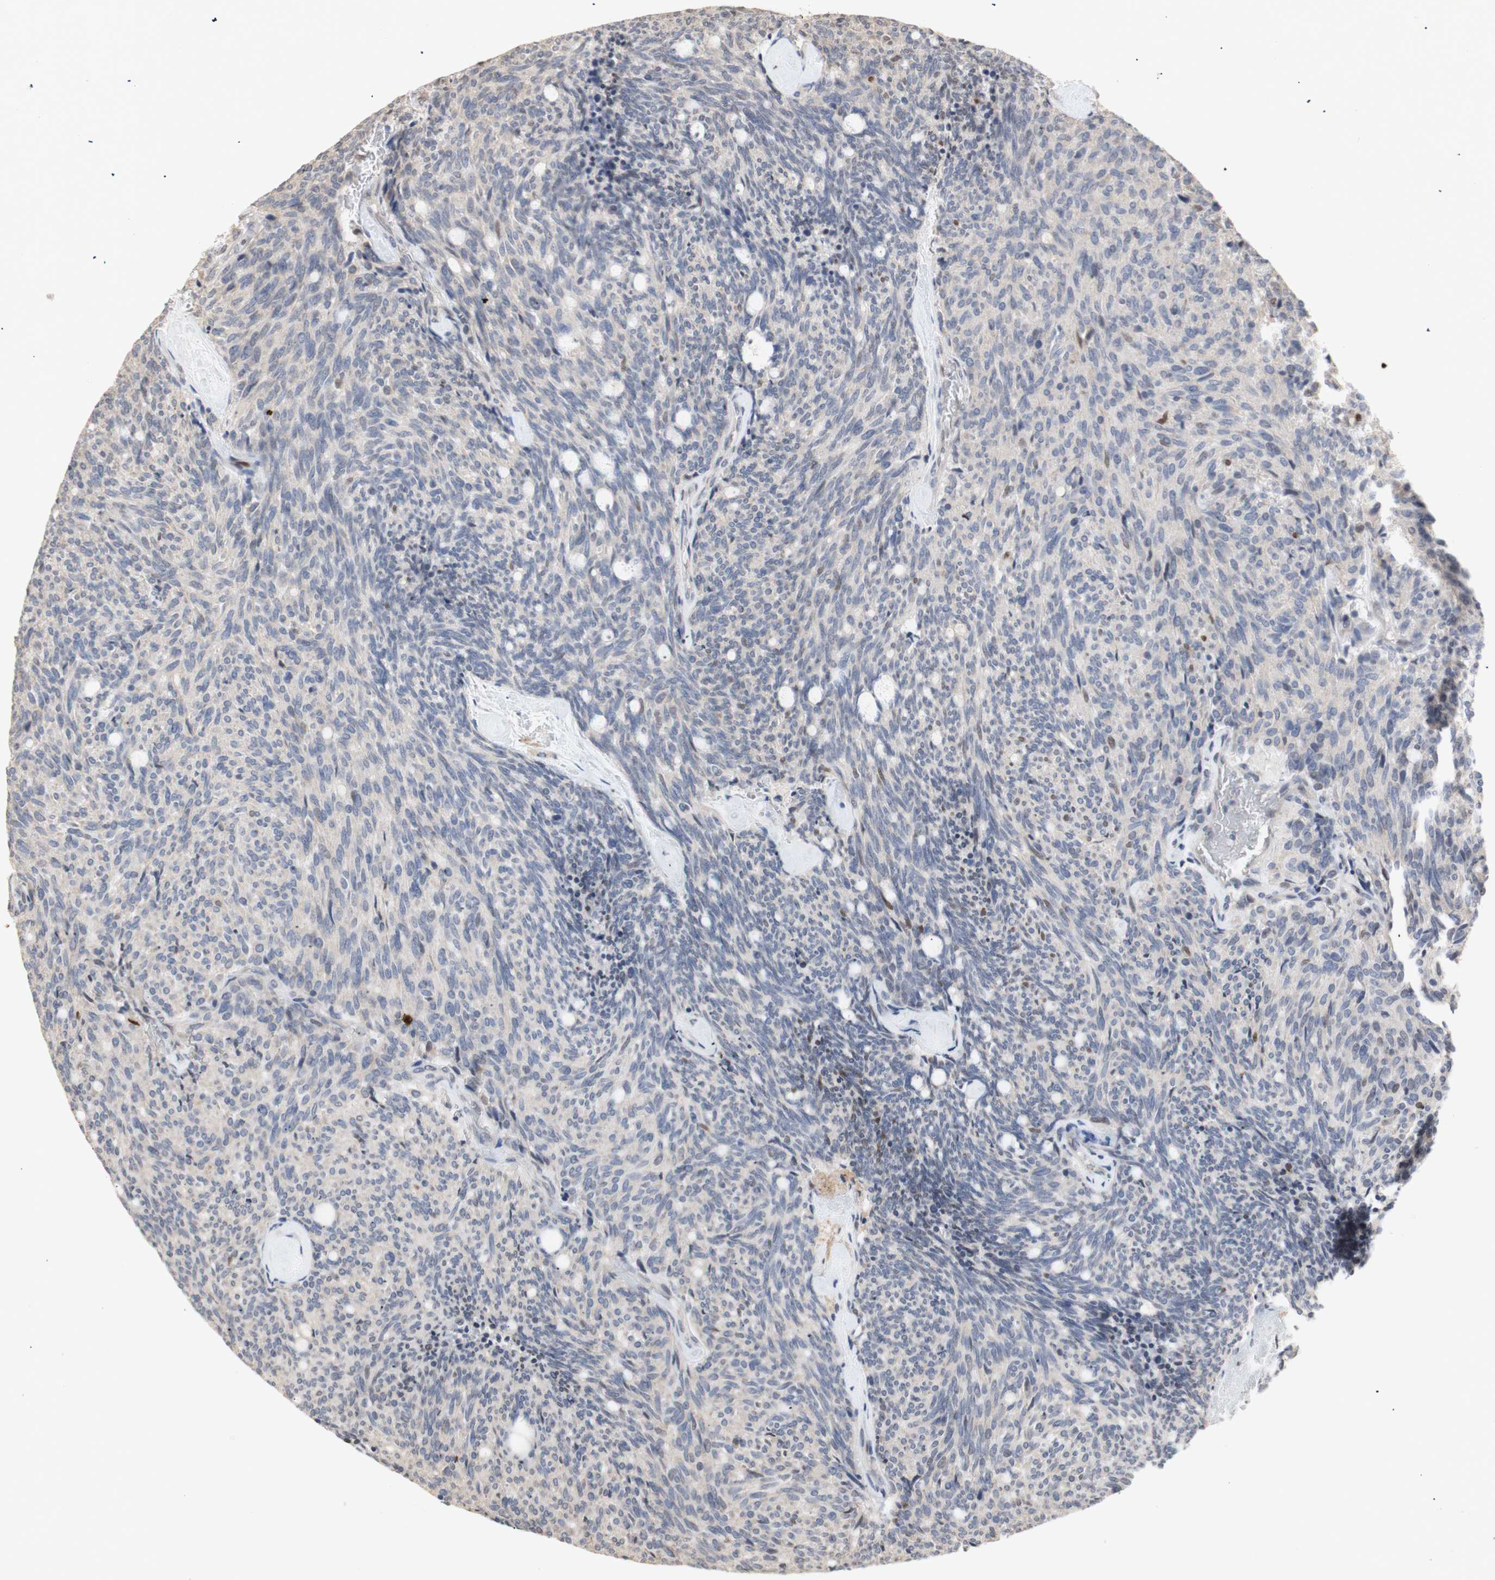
{"staining": {"intensity": "negative", "quantity": "none", "location": "none"}, "tissue": "carcinoid", "cell_type": "Tumor cells", "image_type": "cancer", "snomed": [{"axis": "morphology", "description": "Carcinoid, malignant, NOS"}, {"axis": "topography", "description": "Pancreas"}], "caption": "Carcinoid stained for a protein using immunohistochemistry (IHC) displays no expression tumor cells.", "gene": "FOSB", "patient": {"sex": "female", "age": 54}}